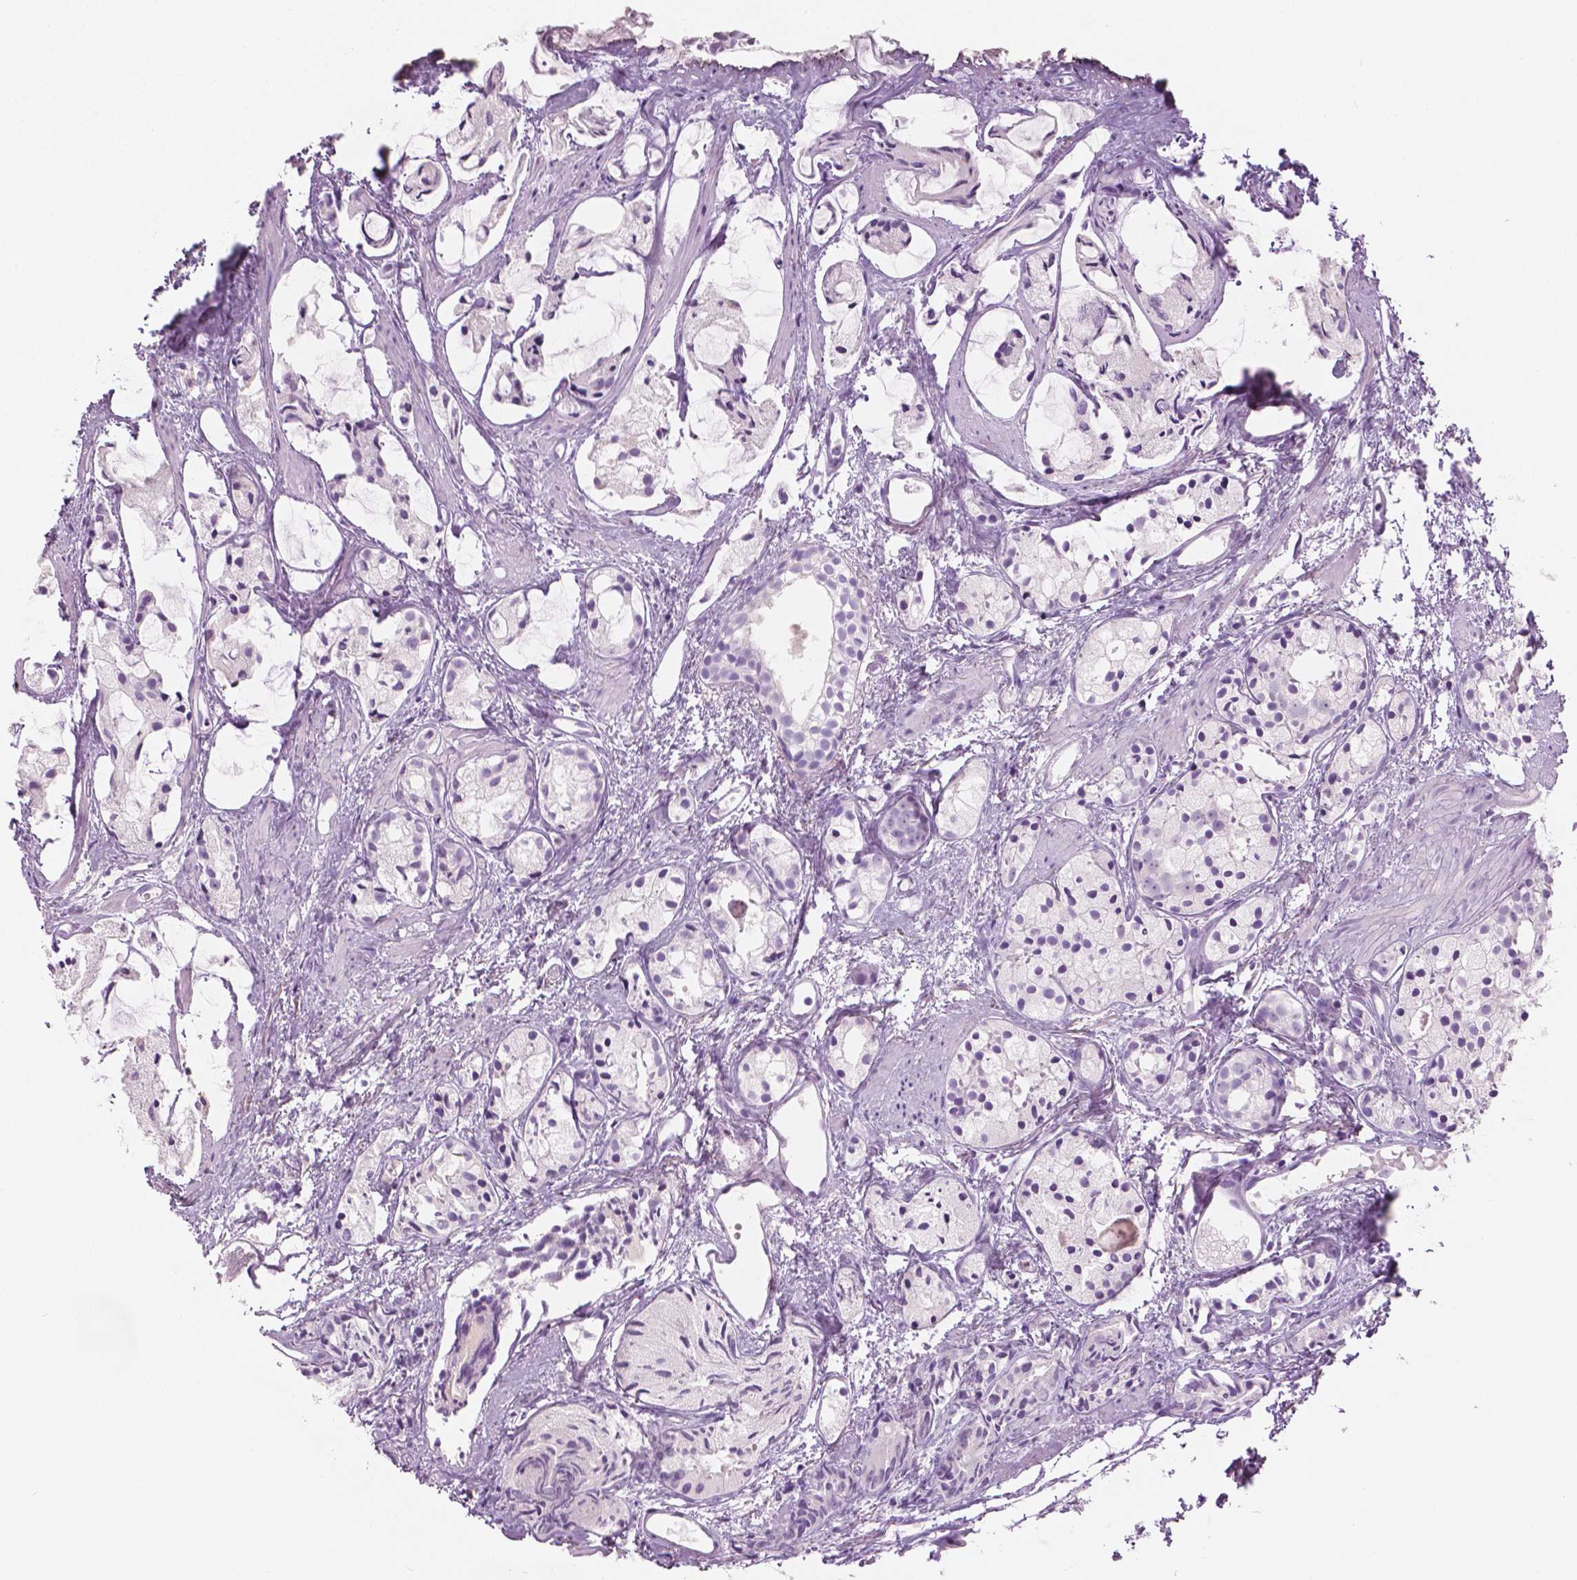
{"staining": {"intensity": "negative", "quantity": "none", "location": "none"}, "tissue": "prostate cancer", "cell_type": "Tumor cells", "image_type": "cancer", "snomed": [{"axis": "morphology", "description": "Adenocarcinoma, High grade"}, {"axis": "topography", "description": "Prostate"}], "caption": "Prostate cancer was stained to show a protein in brown. There is no significant positivity in tumor cells.", "gene": "GALM", "patient": {"sex": "male", "age": 85}}